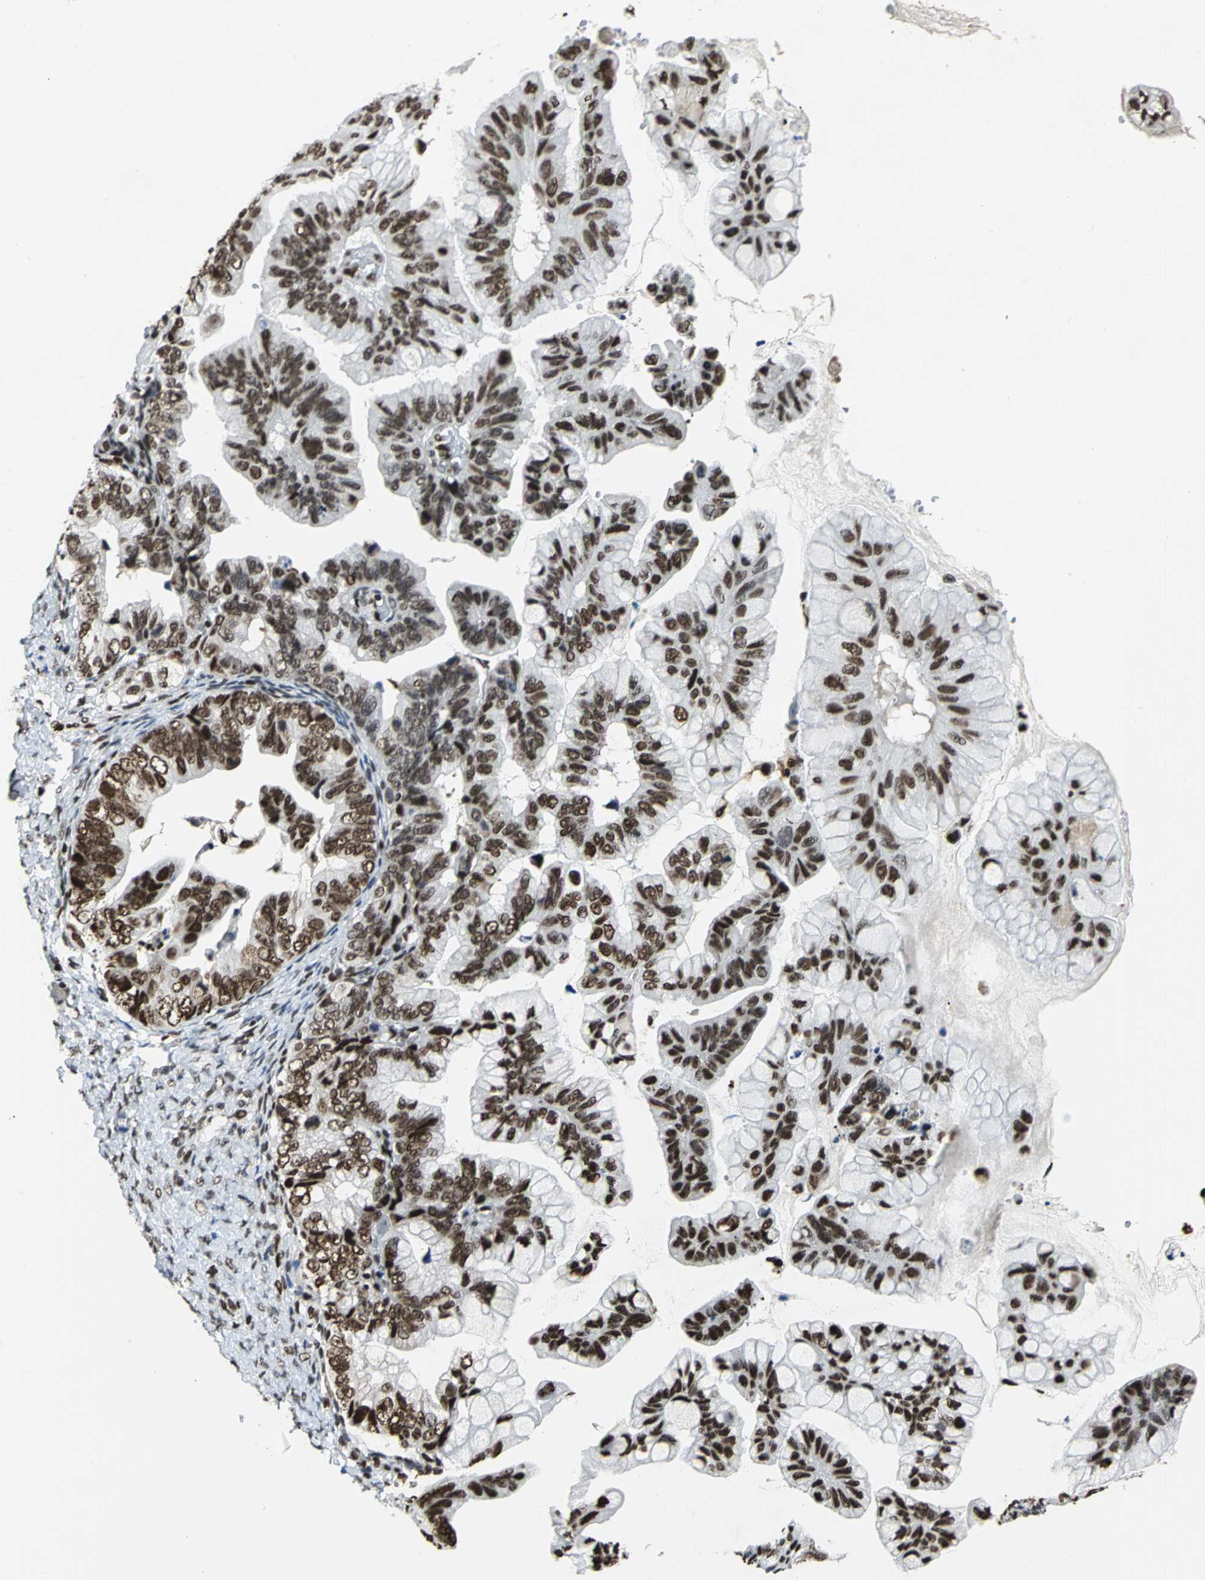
{"staining": {"intensity": "strong", "quantity": ">75%", "location": "nuclear"}, "tissue": "ovarian cancer", "cell_type": "Tumor cells", "image_type": "cancer", "snomed": [{"axis": "morphology", "description": "Cystadenocarcinoma, mucinous, NOS"}, {"axis": "topography", "description": "Ovary"}], "caption": "Protein staining demonstrates strong nuclear expression in about >75% of tumor cells in ovarian cancer.", "gene": "HMGB1", "patient": {"sex": "female", "age": 36}}